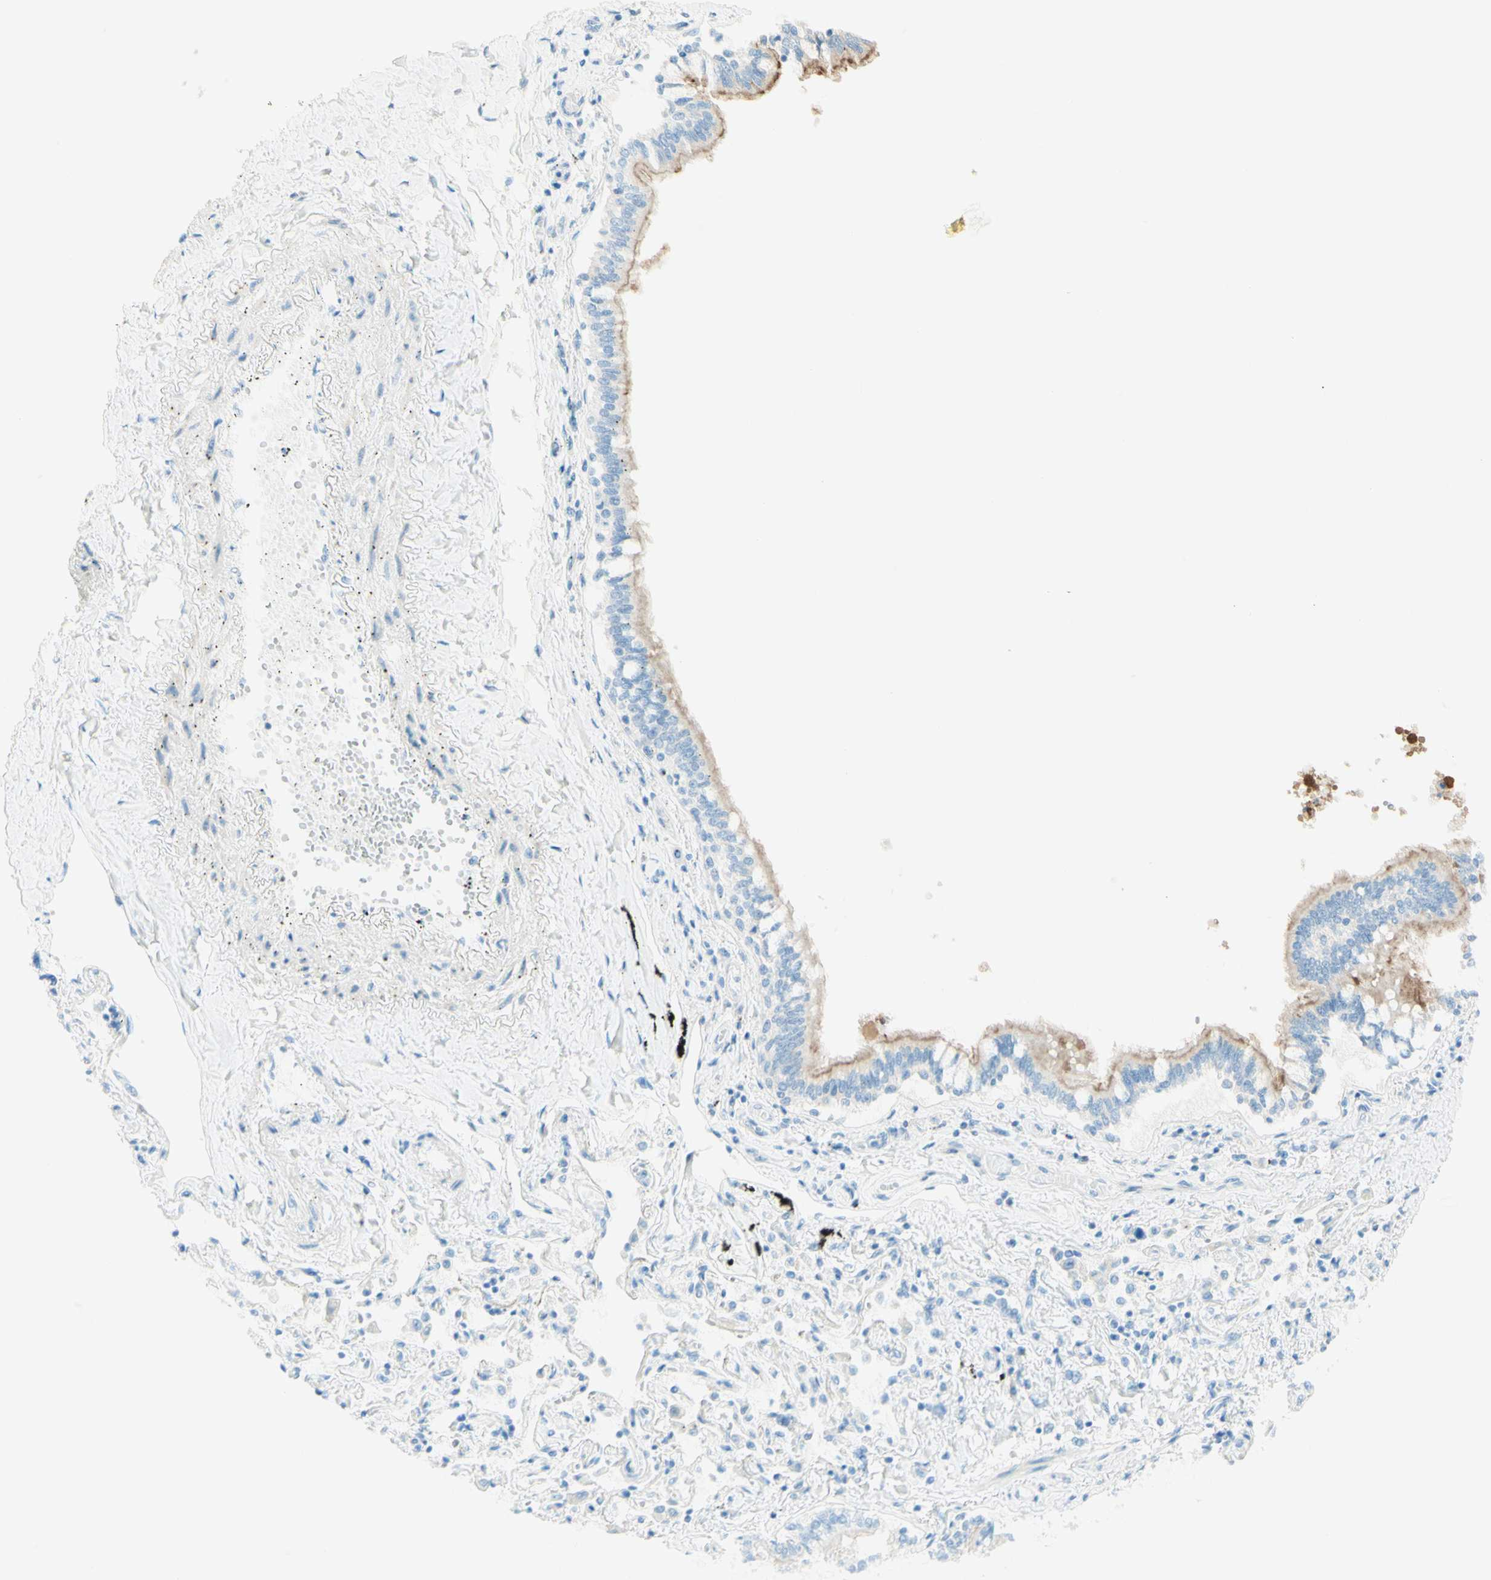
{"staining": {"intensity": "moderate", "quantity": "25%-75%", "location": "cytoplasmic/membranous"}, "tissue": "bronchus", "cell_type": "Respiratory epithelial cells", "image_type": "normal", "snomed": [{"axis": "morphology", "description": "Normal tissue, NOS"}, {"axis": "topography", "description": "Bronchus"}, {"axis": "topography", "description": "Lung"}], "caption": "The photomicrograph reveals immunohistochemical staining of unremarkable bronchus. There is moderate cytoplasmic/membranous expression is identified in about 25%-75% of respiratory epithelial cells. (DAB IHC with brightfield microscopy, high magnification).", "gene": "PROM1", "patient": {"sex": "male", "age": 64}}